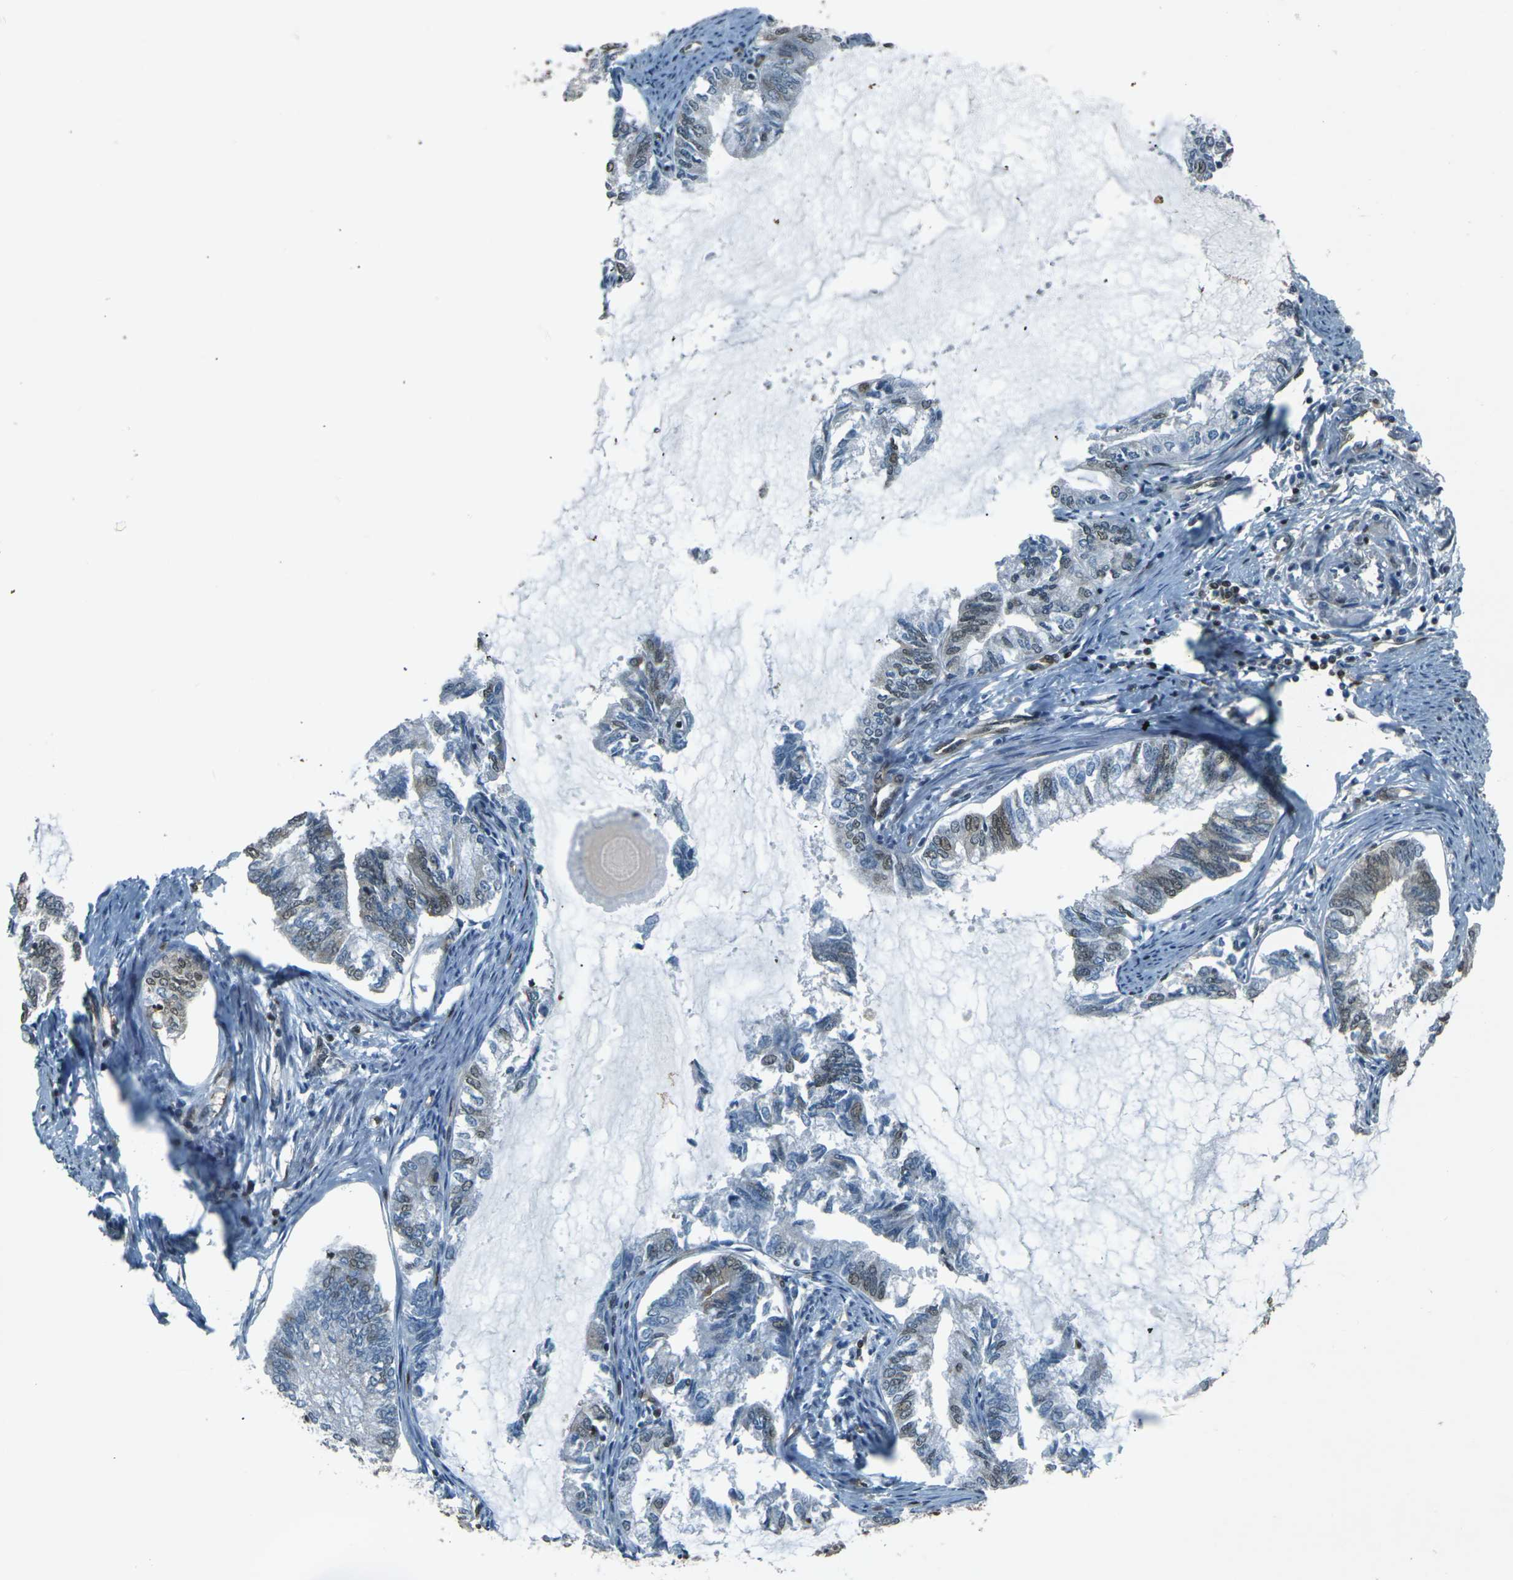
{"staining": {"intensity": "moderate", "quantity": "<25%", "location": "nuclear"}, "tissue": "endometrial cancer", "cell_type": "Tumor cells", "image_type": "cancer", "snomed": [{"axis": "morphology", "description": "Adenocarcinoma, NOS"}, {"axis": "topography", "description": "Endometrium"}], "caption": "Adenocarcinoma (endometrial) stained for a protein demonstrates moderate nuclear positivity in tumor cells. (Stains: DAB (3,3'-diaminobenzidine) in brown, nuclei in blue, Microscopy: brightfield microscopy at high magnification).", "gene": "NHEJ1", "patient": {"sex": "female", "age": 86}}